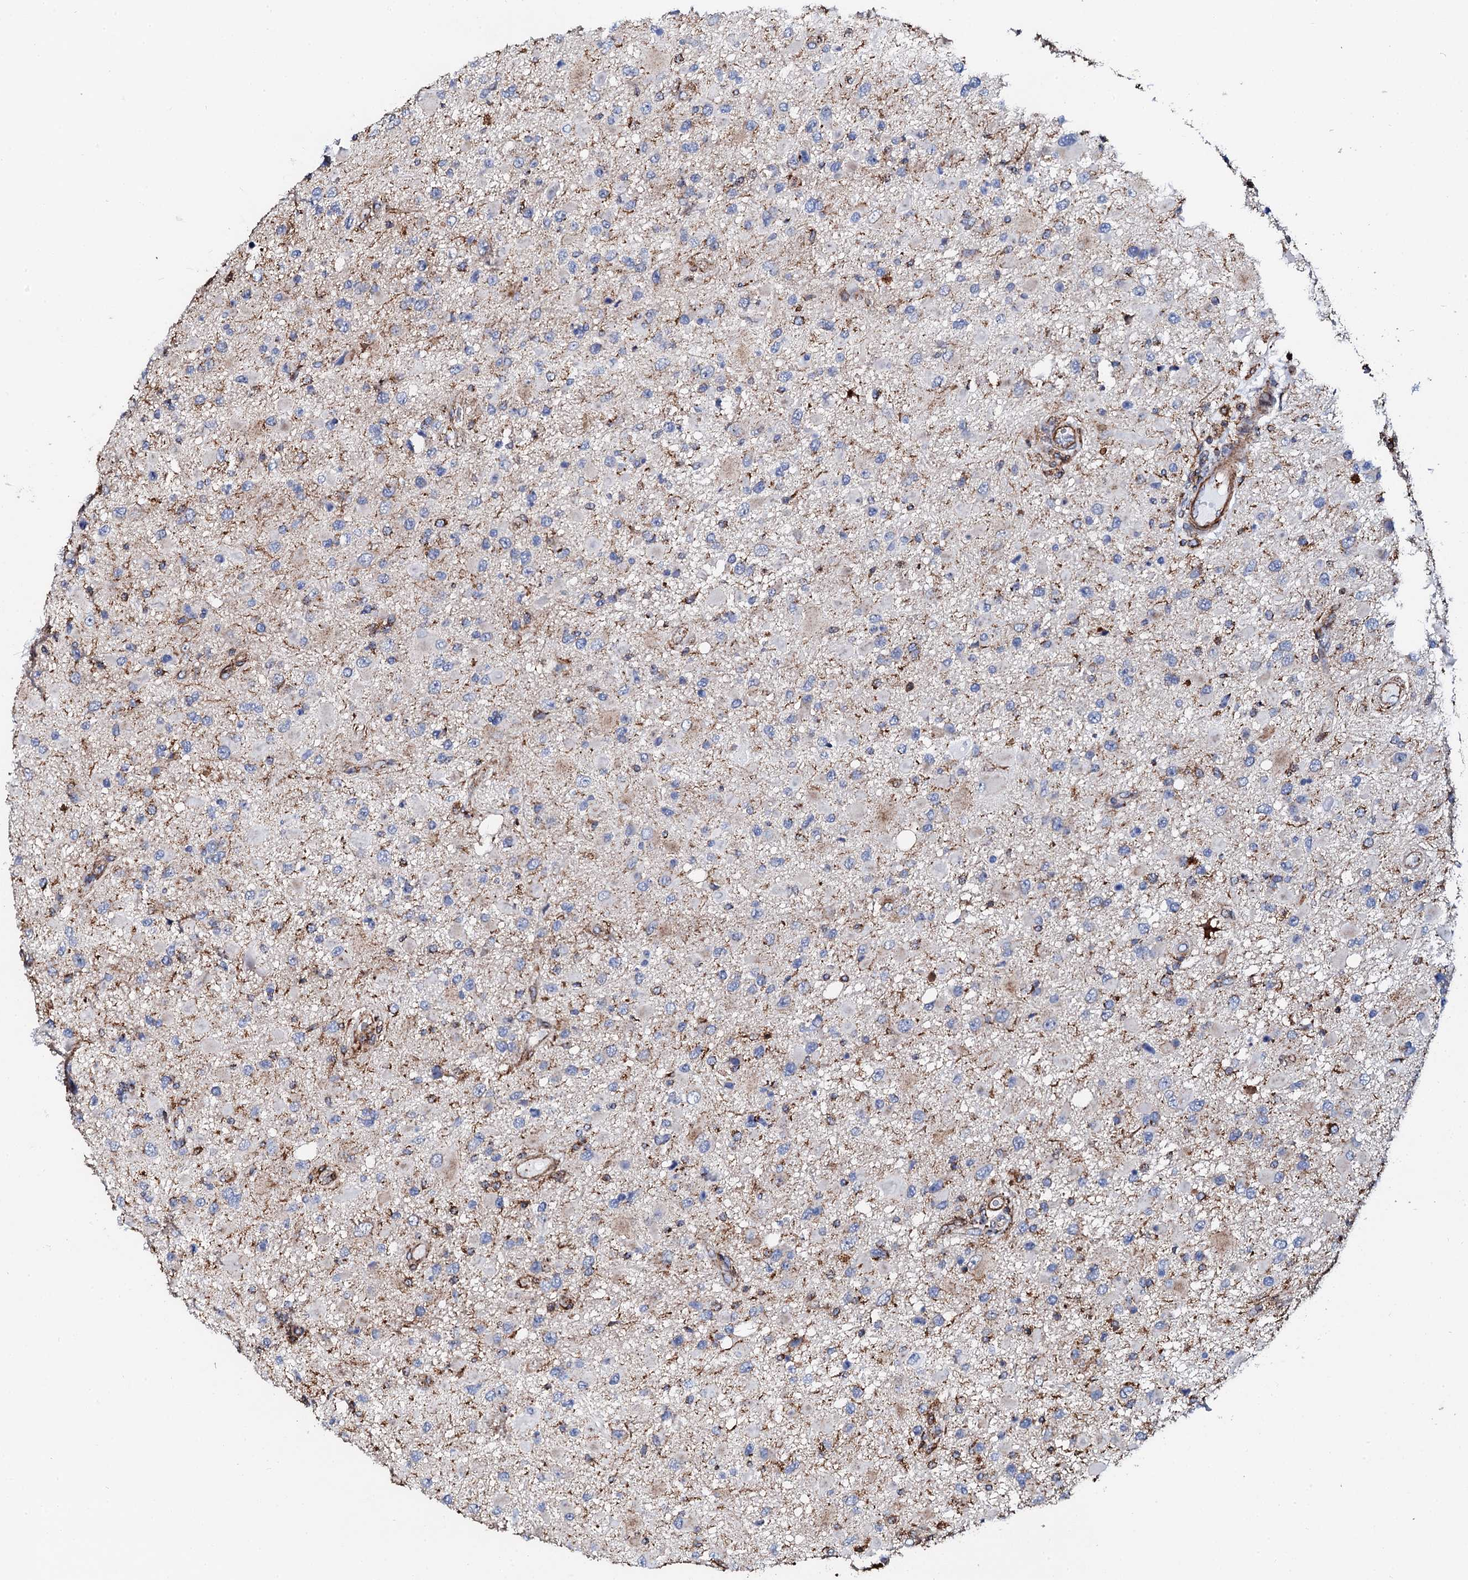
{"staining": {"intensity": "negative", "quantity": "none", "location": "none"}, "tissue": "glioma", "cell_type": "Tumor cells", "image_type": "cancer", "snomed": [{"axis": "morphology", "description": "Glioma, malignant, High grade"}, {"axis": "topography", "description": "Brain"}], "caption": "The histopathology image reveals no significant staining in tumor cells of glioma.", "gene": "INTS10", "patient": {"sex": "male", "age": 53}}